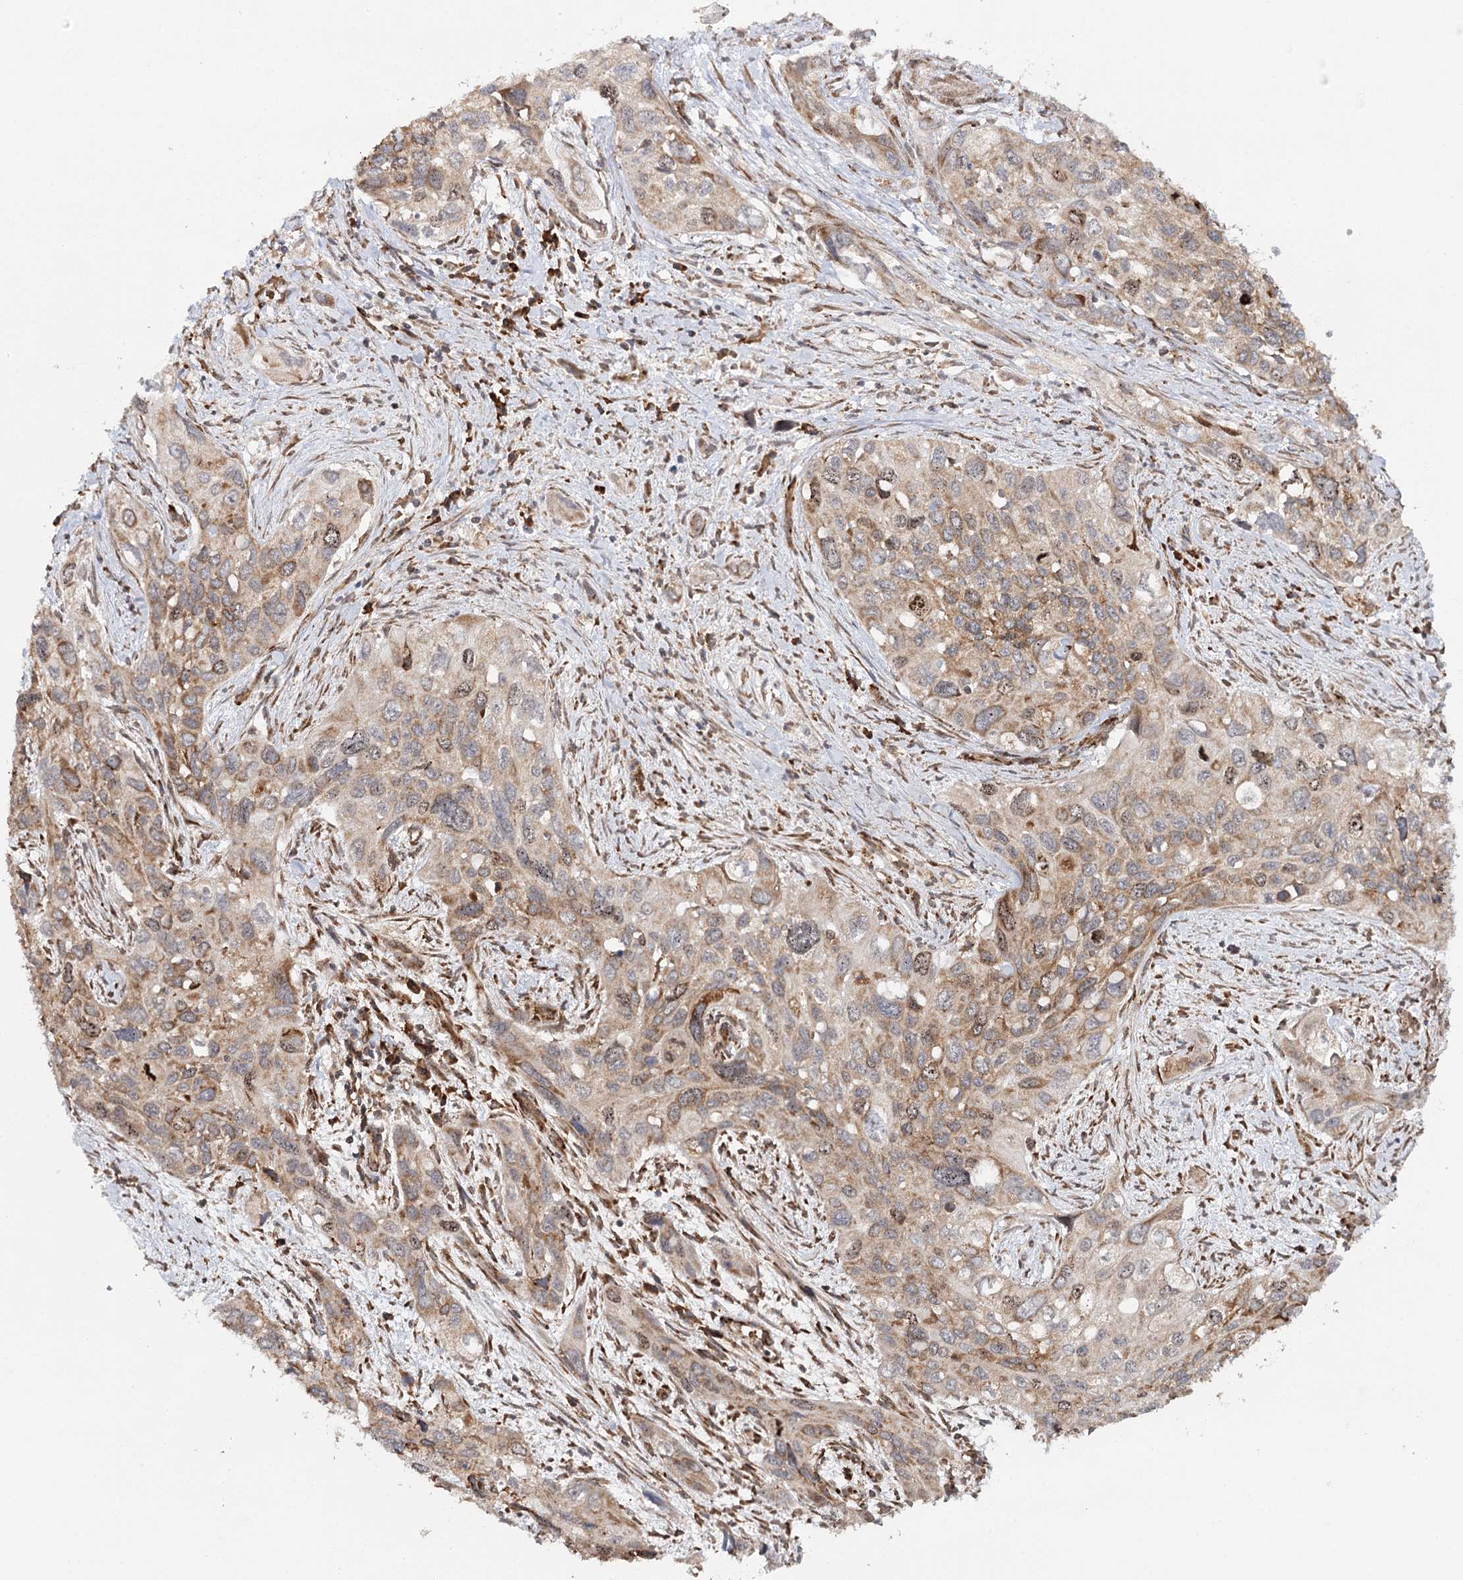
{"staining": {"intensity": "moderate", "quantity": ">75%", "location": "cytoplasmic/membranous"}, "tissue": "cervical cancer", "cell_type": "Tumor cells", "image_type": "cancer", "snomed": [{"axis": "morphology", "description": "Squamous cell carcinoma, NOS"}, {"axis": "topography", "description": "Cervix"}], "caption": "Immunohistochemical staining of squamous cell carcinoma (cervical) exhibits moderate cytoplasmic/membranous protein positivity in approximately >75% of tumor cells.", "gene": "MKNK1", "patient": {"sex": "female", "age": 55}}